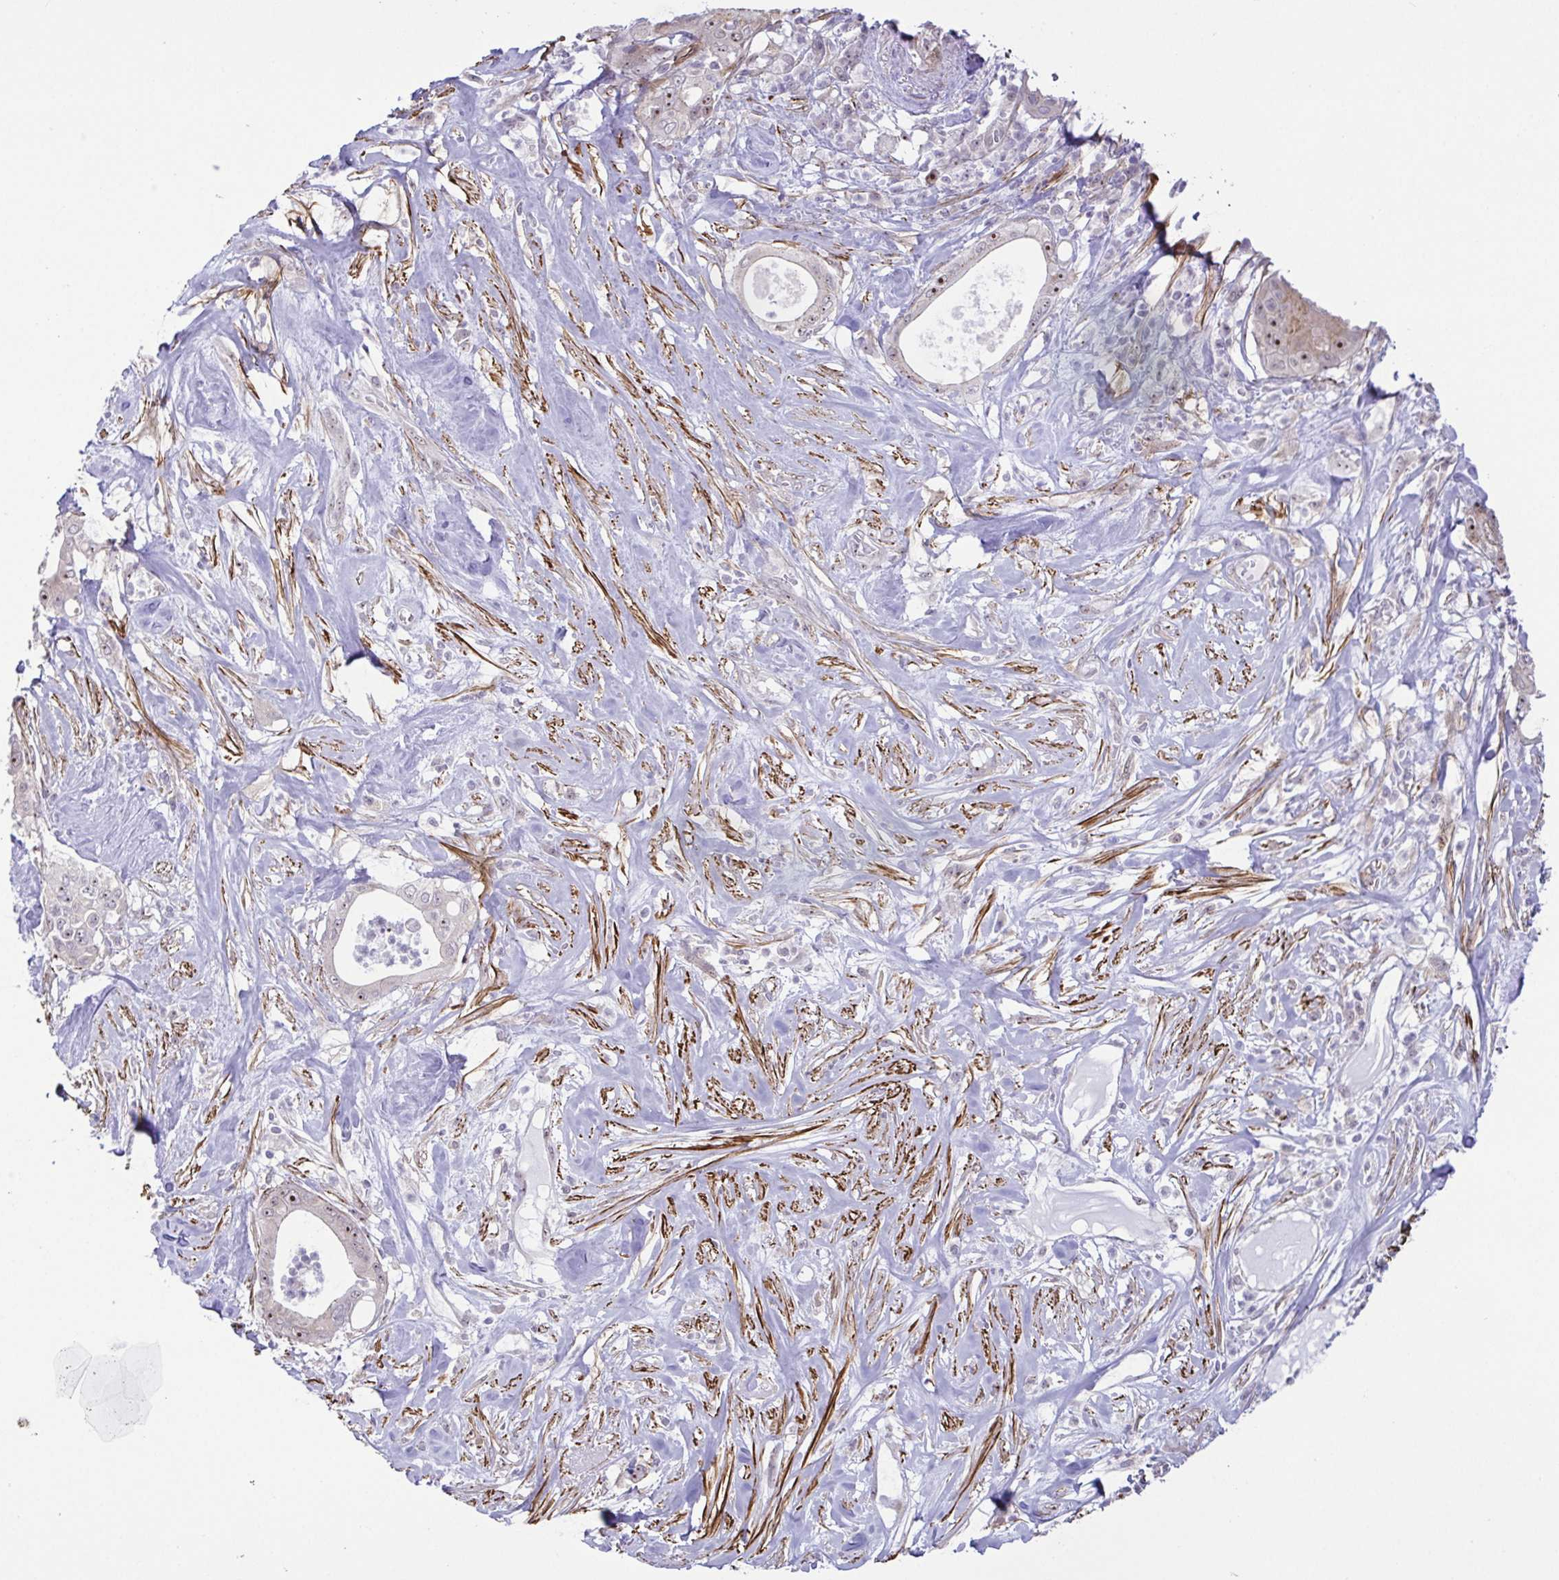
{"staining": {"intensity": "moderate", "quantity": "25%-75%", "location": "nuclear"}, "tissue": "pancreatic cancer", "cell_type": "Tumor cells", "image_type": "cancer", "snomed": [{"axis": "morphology", "description": "Adenocarcinoma, NOS"}, {"axis": "topography", "description": "Pancreas"}], "caption": "High-power microscopy captured an immunohistochemistry (IHC) photomicrograph of pancreatic cancer (adenocarcinoma), revealing moderate nuclear expression in approximately 25%-75% of tumor cells.", "gene": "RSL24D1", "patient": {"sex": "male", "age": 71}}